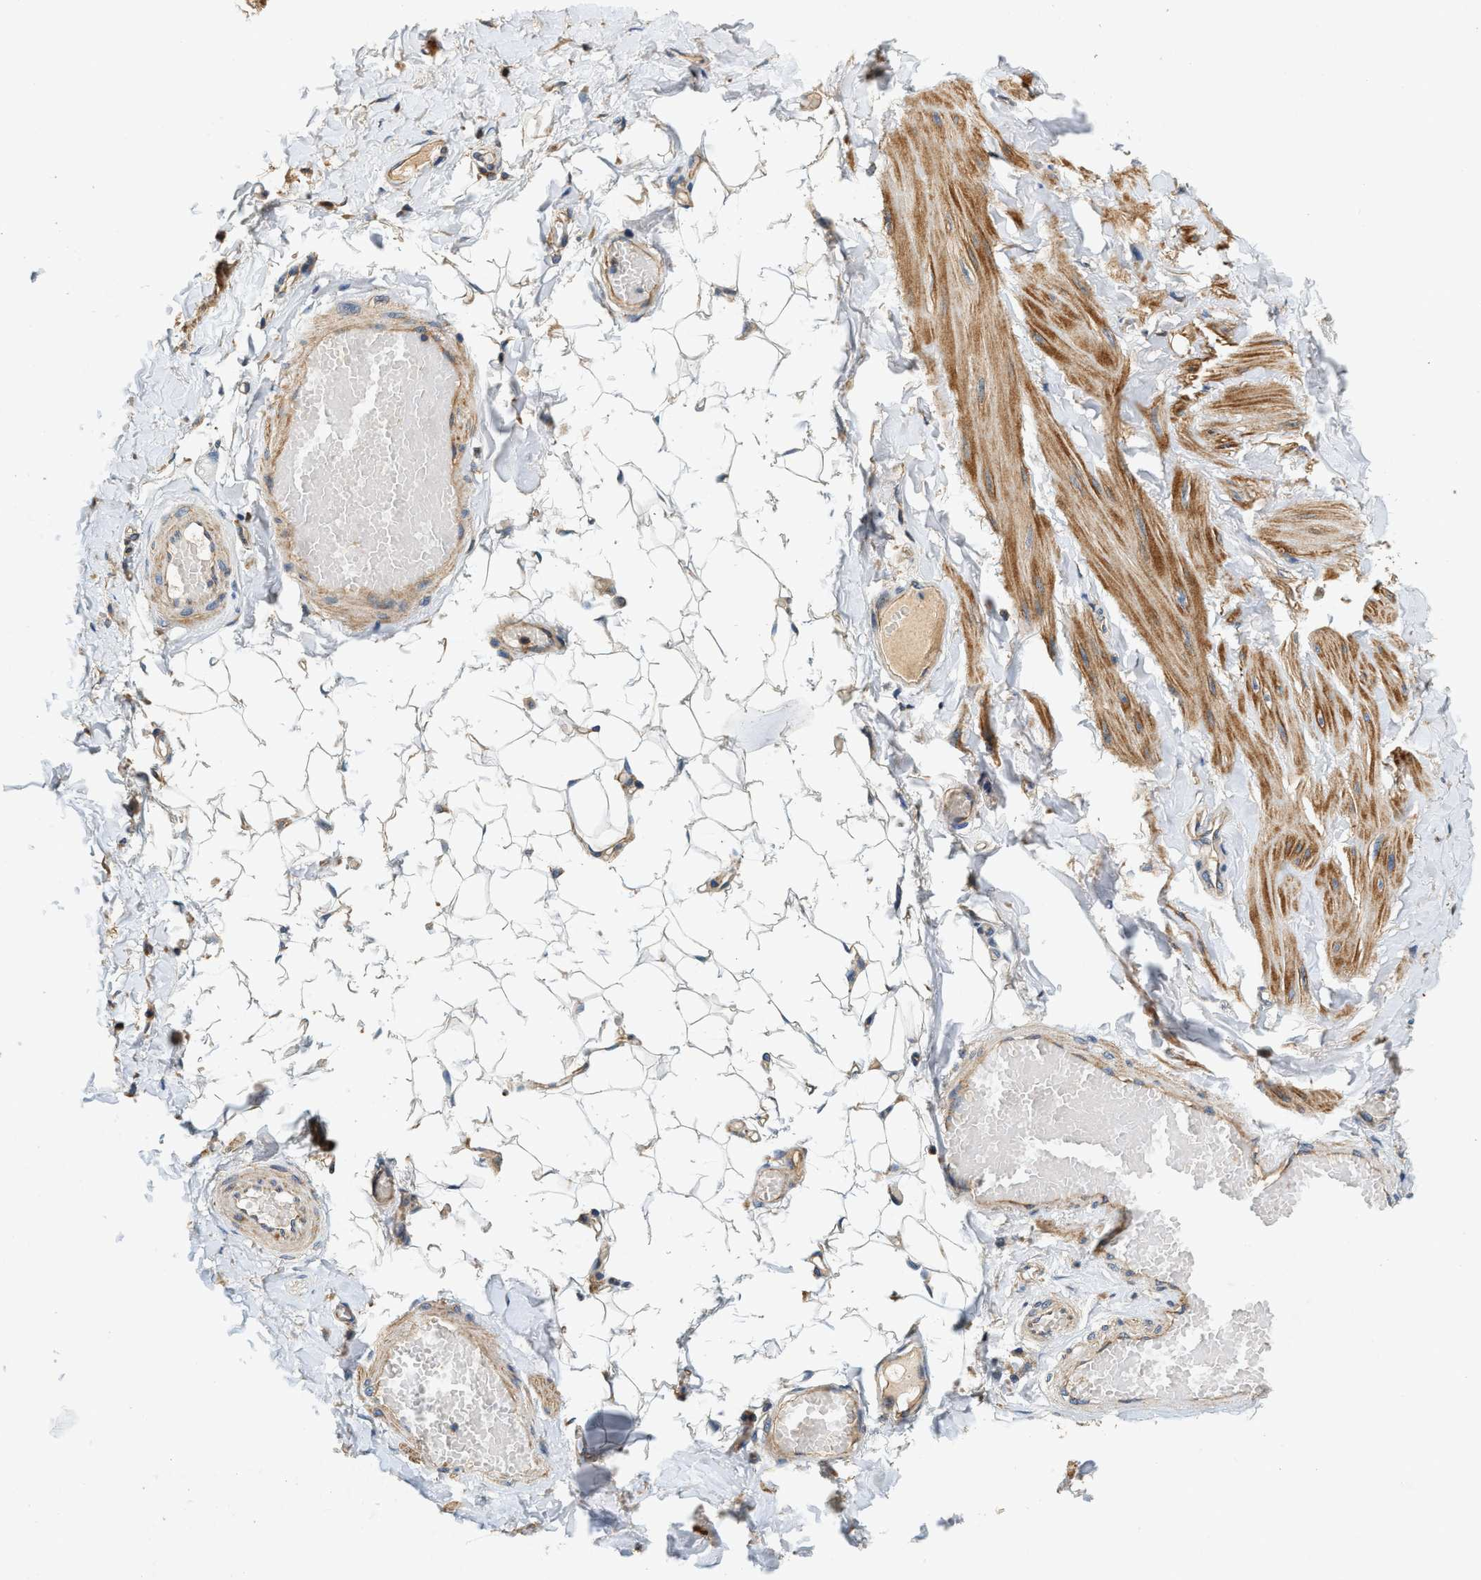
{"staining": {"intensity": "weak", "quantity": "25%-75%", "location": "cytoplasmic/membranous"}, "tissue": "adipose tissue", "cell_type": "Adipocytes", "image_type": "normal", "snomed": [{"axis": "morphology", "description": "Normal tissue, NOS"}, {"axis": "topography", "description": "Adipose tissue"}, {"axis": "topography", "description": "Vascular tissue"}, {"axis": "topography", "description": "Peripheral nerve tissue"}], "caption": "IHC of benign human adipose tissue reveals low levels of weak cytoplasmic/membranous expression in about 25%-75% of adipocytes.", "gene": "DUSP10", "patient": {"sex": "male", "age": 25}}